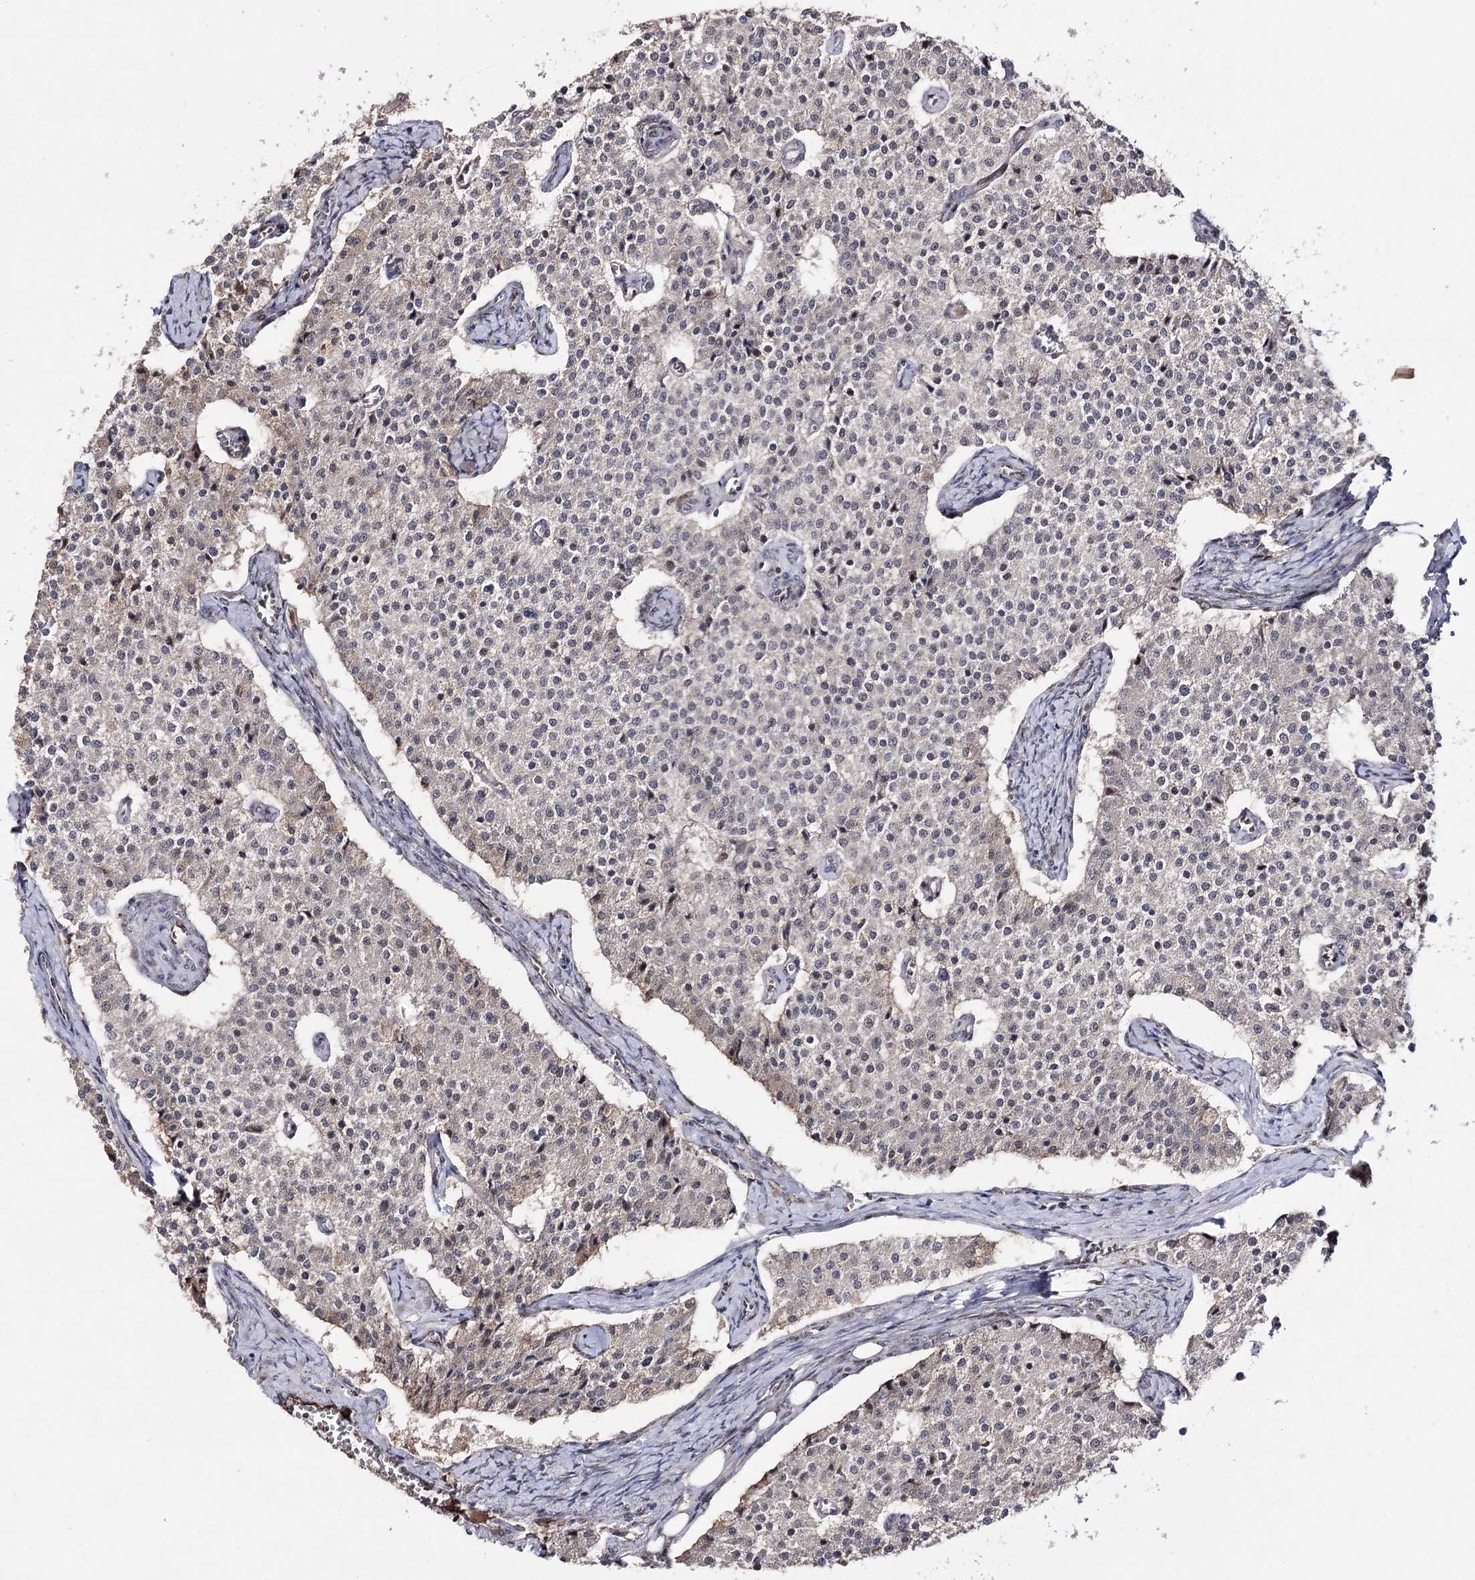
{"staining": {"intensity": "negative", "quantity": "none", "location": "none"}, "tissue": "carcinoid", "cell_type": "Tumor cells", "image_type": "cancer", "snomed": [{"axis": "morphology", "description": "Carcinoid, malignant, NOS"}, {"axis": "topography", "description": "Colon"}], "caption": "Tumor cells show no significant protein expression in carcinoid. (DAB (3,3'-diaminobenzidine) immunohistochemistry, high magnification).", "gene": "HSD11B2", "patient": {"sex": "female", "age": 52}}